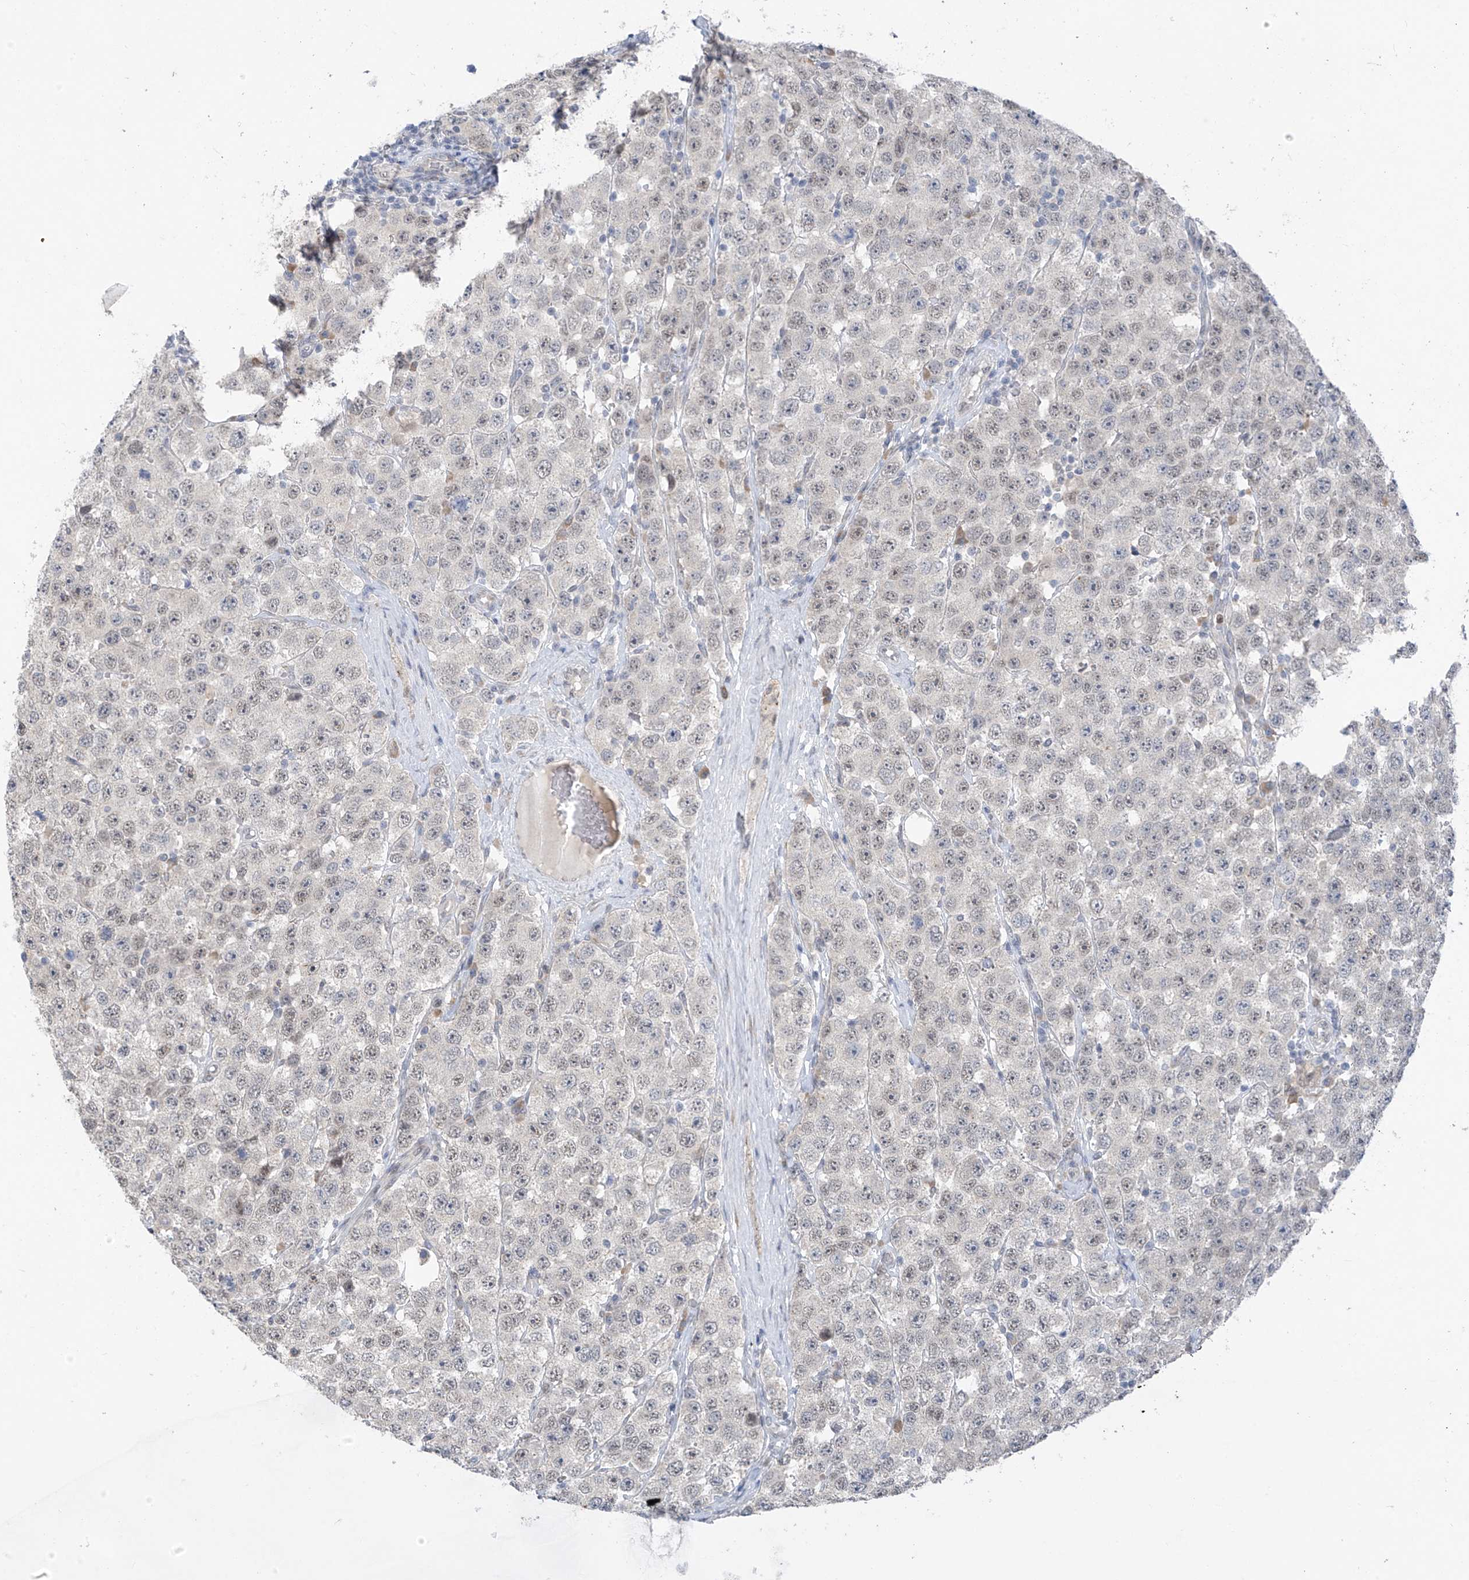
{"staining": {"intensity": "negative", "quantity": "none", "location": "none"}, "tissue": "testis cancer", "cell_type": "Tumor cells", "image_type": "cancer", "snomed": [{"axis": "morphology", "description": "Seminoma, NOS"}, {"axis": "topography", "description": "Testis"}], "caption": "Immunohistochemical staining of human testis cancer reveals no significant positivity in tumor cells. (DAB immunohistochemistry visualized using brightfield microscopy, high magnification).", "gene": "CYP4V2", "patient": {"sex": "male", "age": 28}}